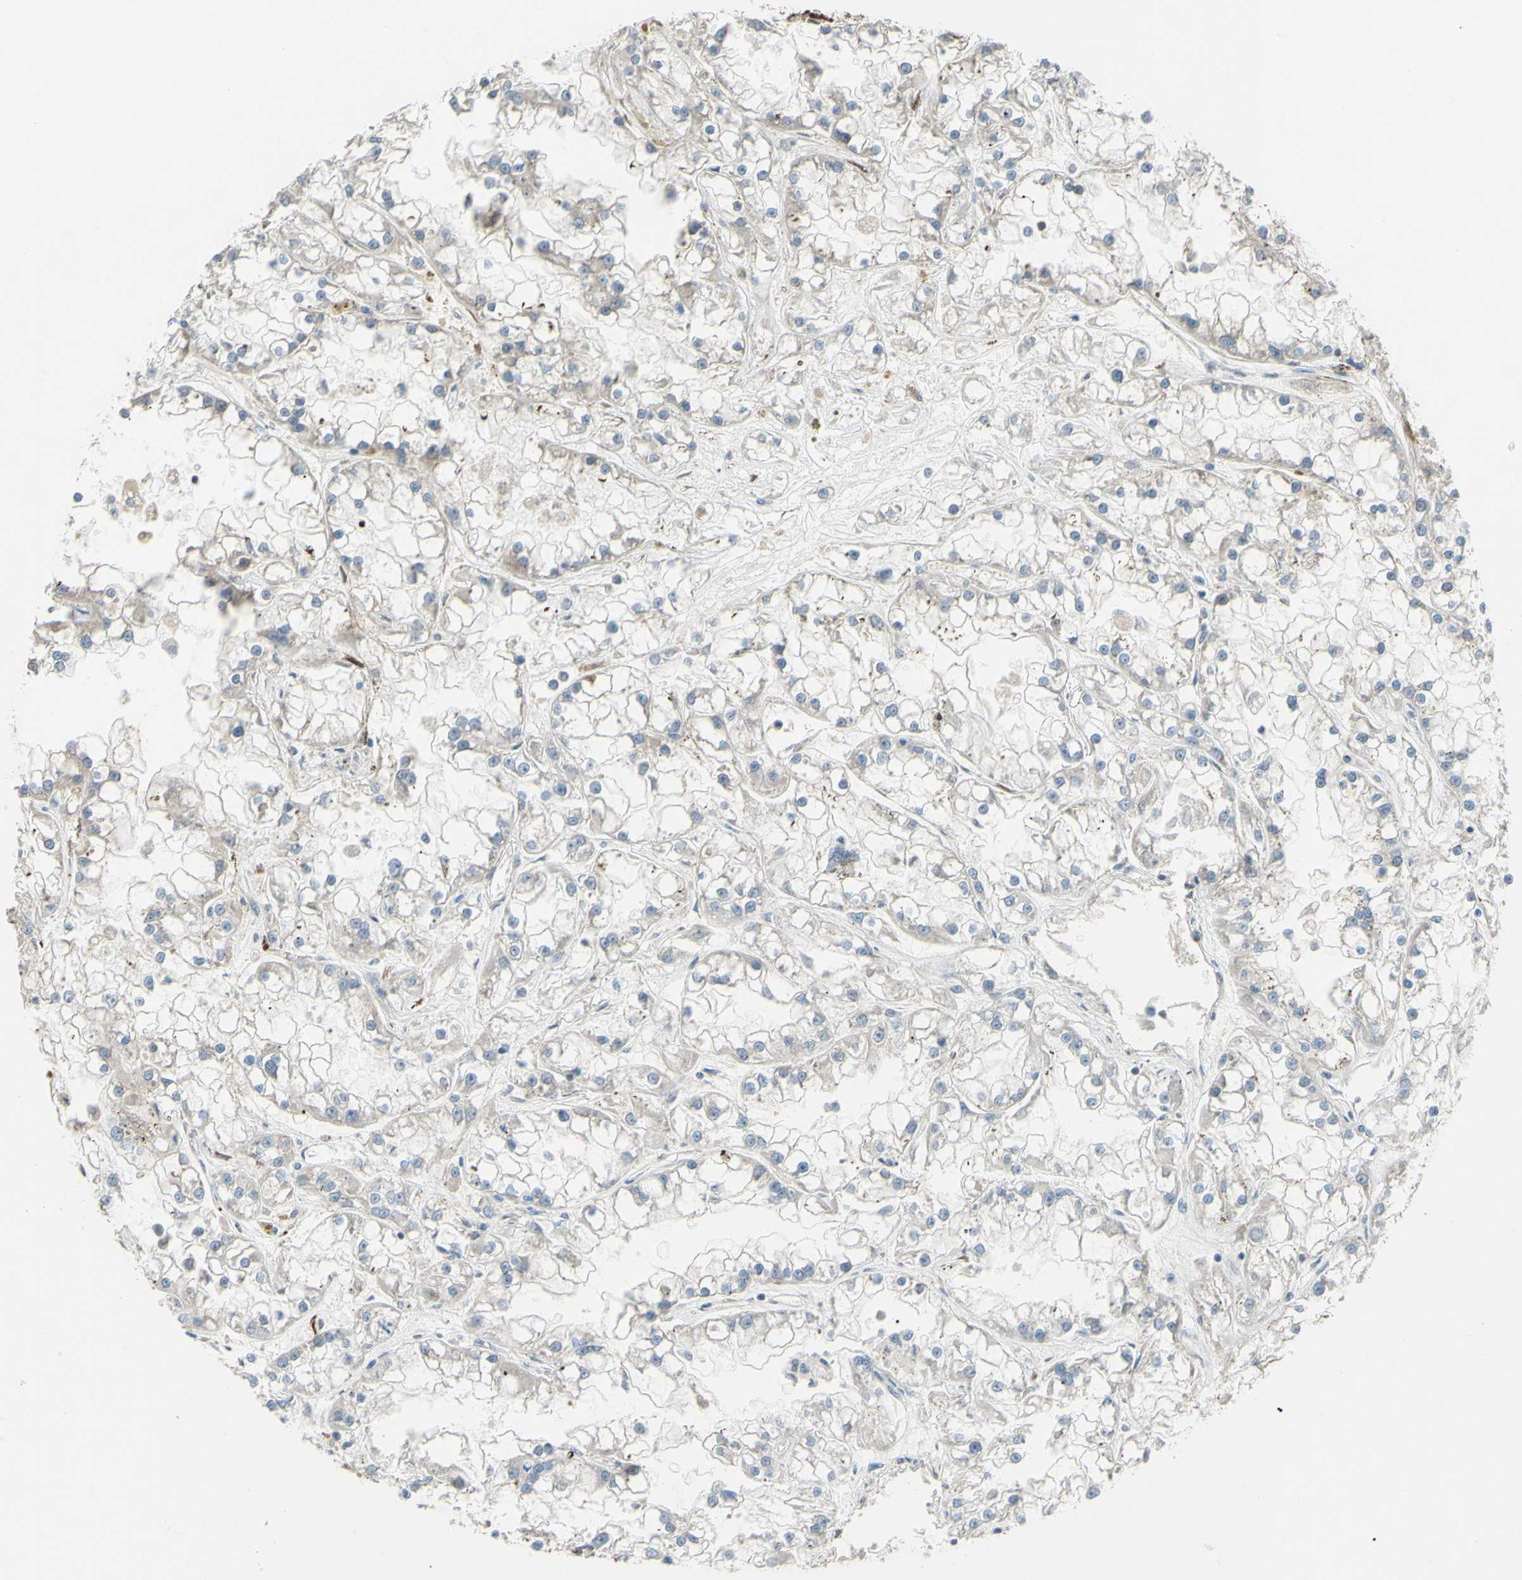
{"staining": {"intensity": "negative", "quantity": "none", "location": "none"}, "tissue": "renal cancer", "cell_type": "Tumor cells", "image_type": "cancer", "snomed": [{"axis": "morphology", "description": "Adenocarcinoma, NOS"}, {"axis": "topography", "description": "Kidney"}], "caption": "Immunohistochemical staining of renal cancer (adenocarcinoma) displays no significant positivity in tumor cells. (DAB (3,3'-diaminobenzidine) immunohistochemistry, high magnification).", "gene": "PRAF2", "patient": {"sex": "female", "age": 52}}